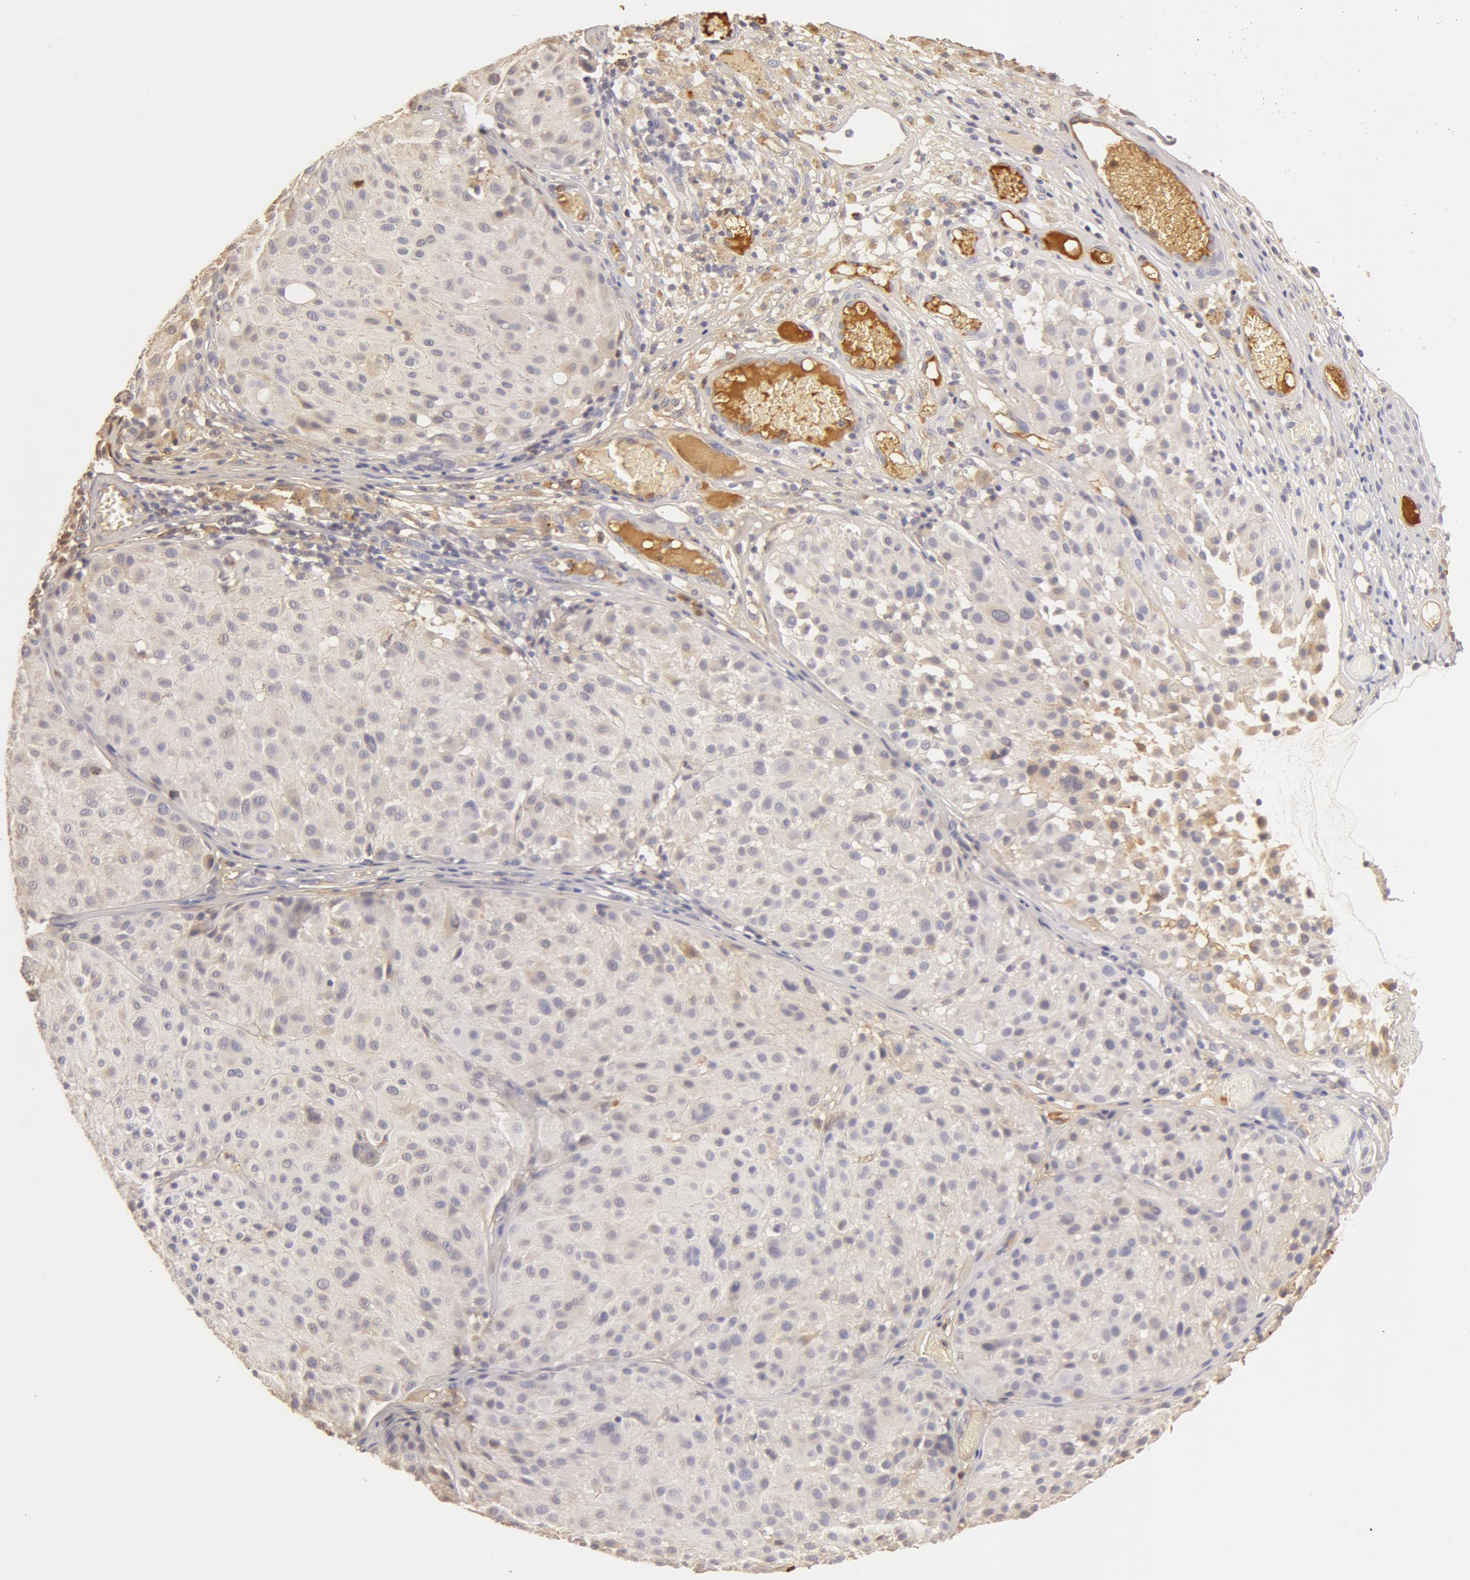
{"staining": {"intensity": "weak", "quantity": ">75%", "location": "cytoplasmic/membranous"}, "tissue": "melanoma", "cell_type": "Tumor cells", "image_type": "cancer", "snomed": [{"axis": "morphology", "description": "Malignant melanoma, NOS"}, {"axis": "topography", "description": "Skin"}], "caption": "Tumor cells reveal weak cytoplasmic/membranous positivity in approximately >75% of cells in melanoma.", "gene": "TF", "patient": {"sex": "male", "age": 36}}